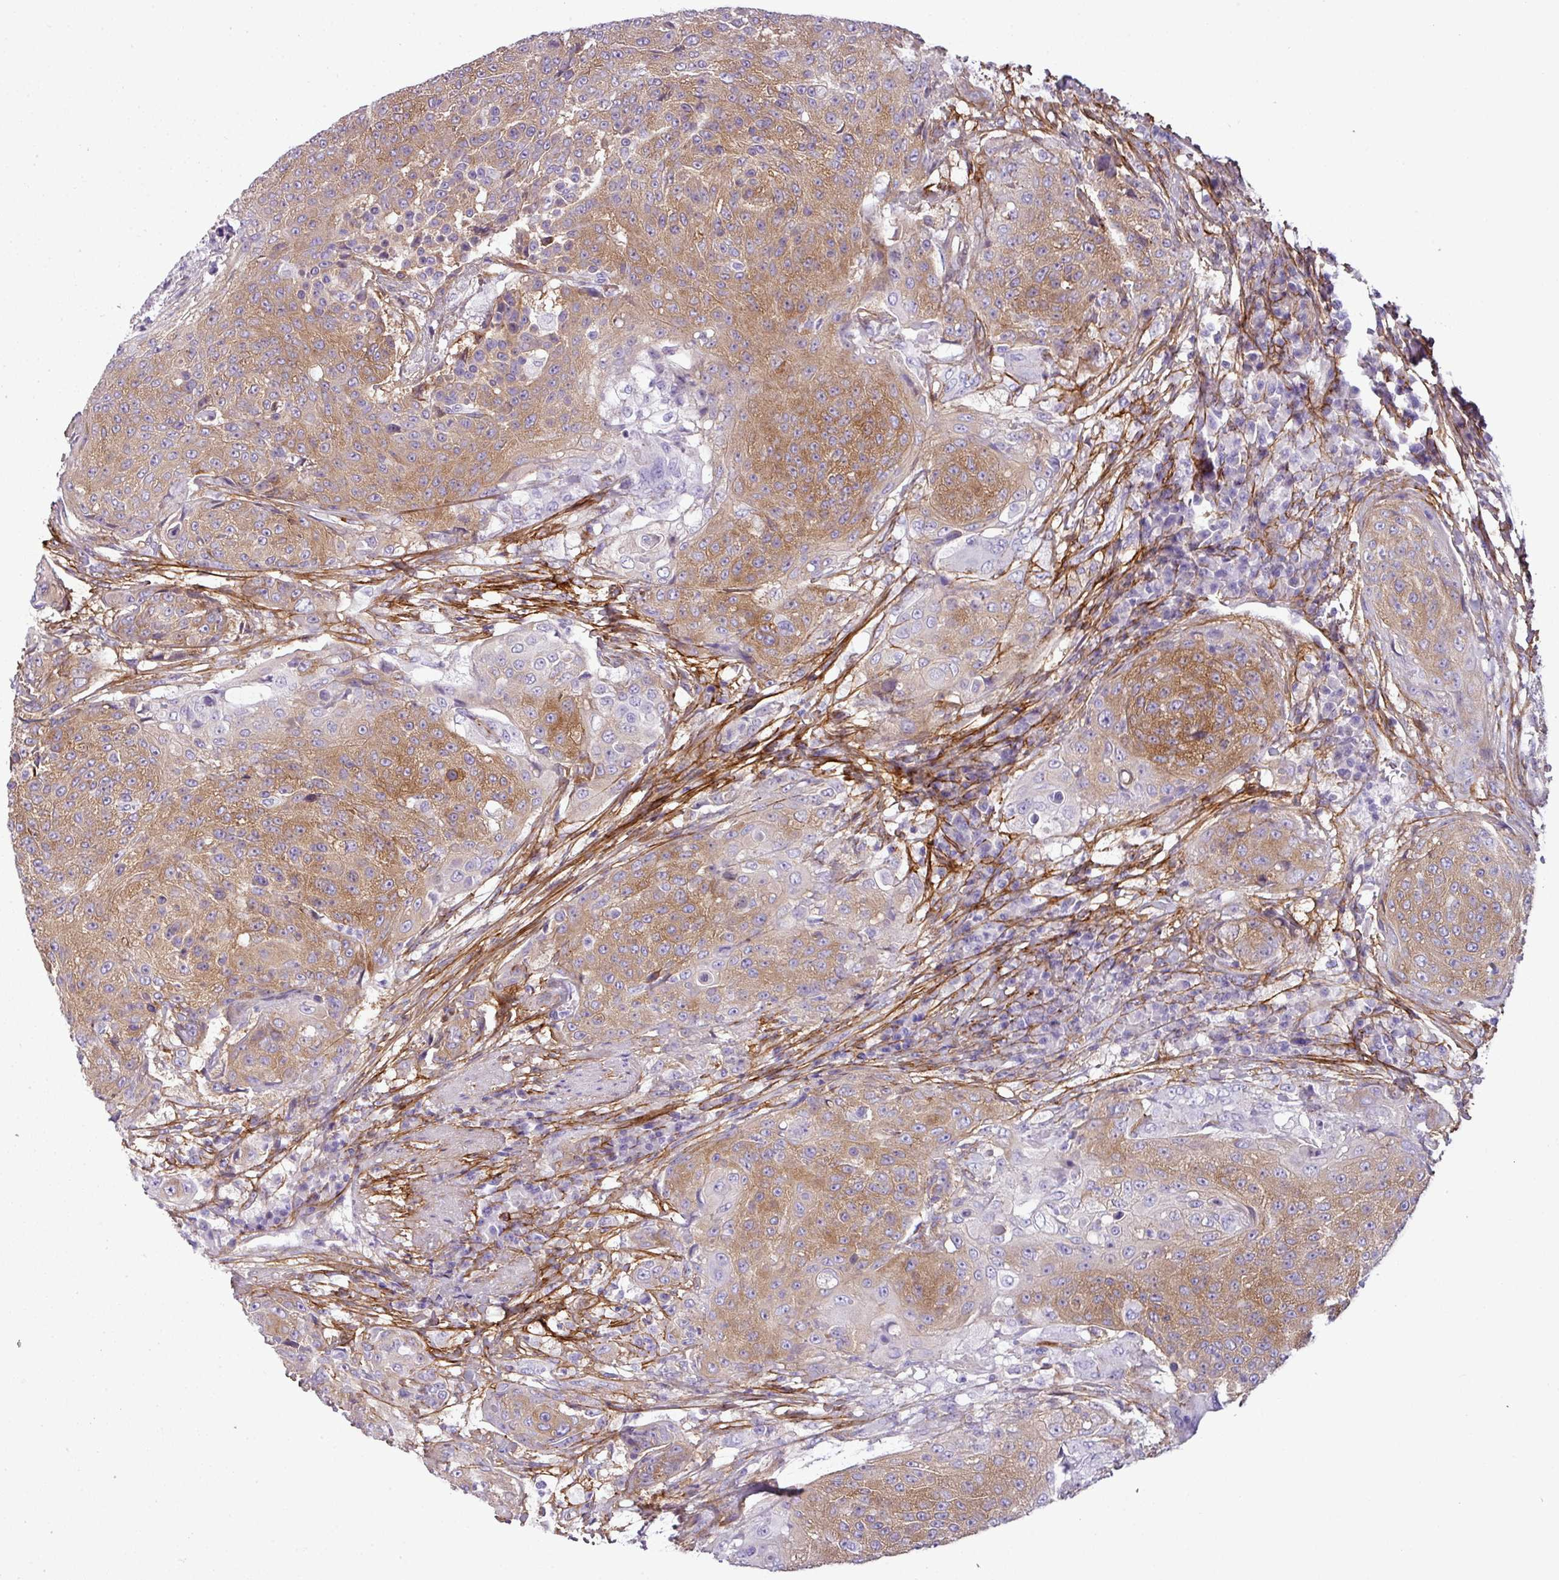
{"staining": {"intensity": "moderate", "quantity": ">75%", "location": "cytoplasmic/membranous"}, "tissue": "urothelial cancer", "cell_type": "Tumor cells", "image_type": "cancer", "snomed": [{"axis": "morphology", "description": "Urothelial carcinoma, High grade"}, {"axis": "topography", "description": "Urinary bladder"}], "caption": "Urothelial cancer stained for a protein (brown) demonstrates moderate cytoplasmic/membranous positive expression in about >75% of tumor cells.", "gene": "PARD6G", "patient": {"sex": "female", "age": 63}}